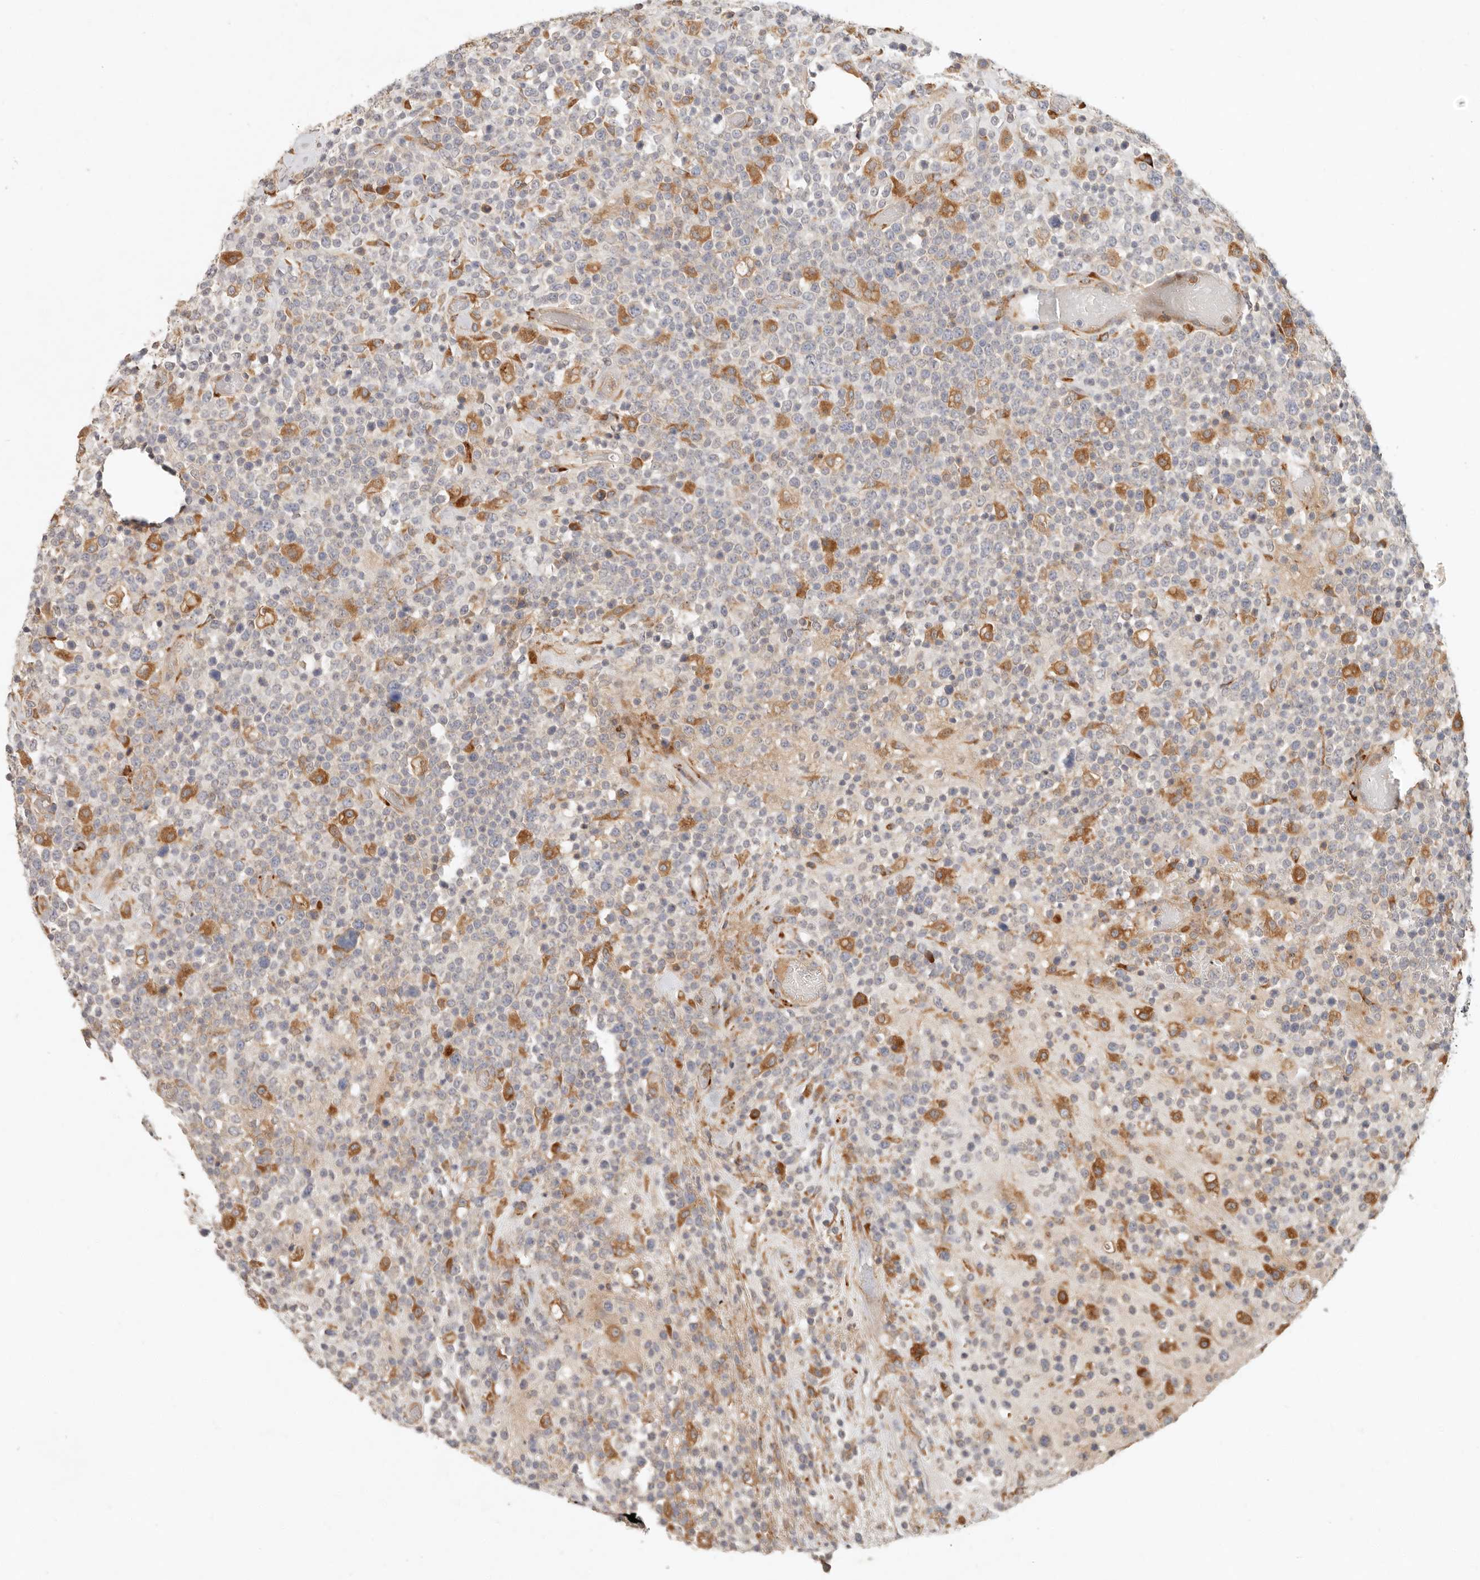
{"staining": {"intensity": "negative", "quantity": "none", "location": "none"}, "tissue": "lymphoma", "cell_type": "Tumor cells", "image_type": "cancer", "snomed": [{"axis": "morphology", "description": "Malignant lymphoma, non-Hodgkin's type, High grade"}, {"axis": "topography", "description": "Colon"}], "caption": "High-grade malignant lymphoma, non-Hodgkin's type was stained to show a protein in brown. There is no significant positivity in tumor cells. (Stains: DAB IHC with hematoxylin counter stain, Microscopy: brightfield microscopy at high magnification).", "gene": "ARHGEF10L", "patient": {"sex": "female", "age": 53}}